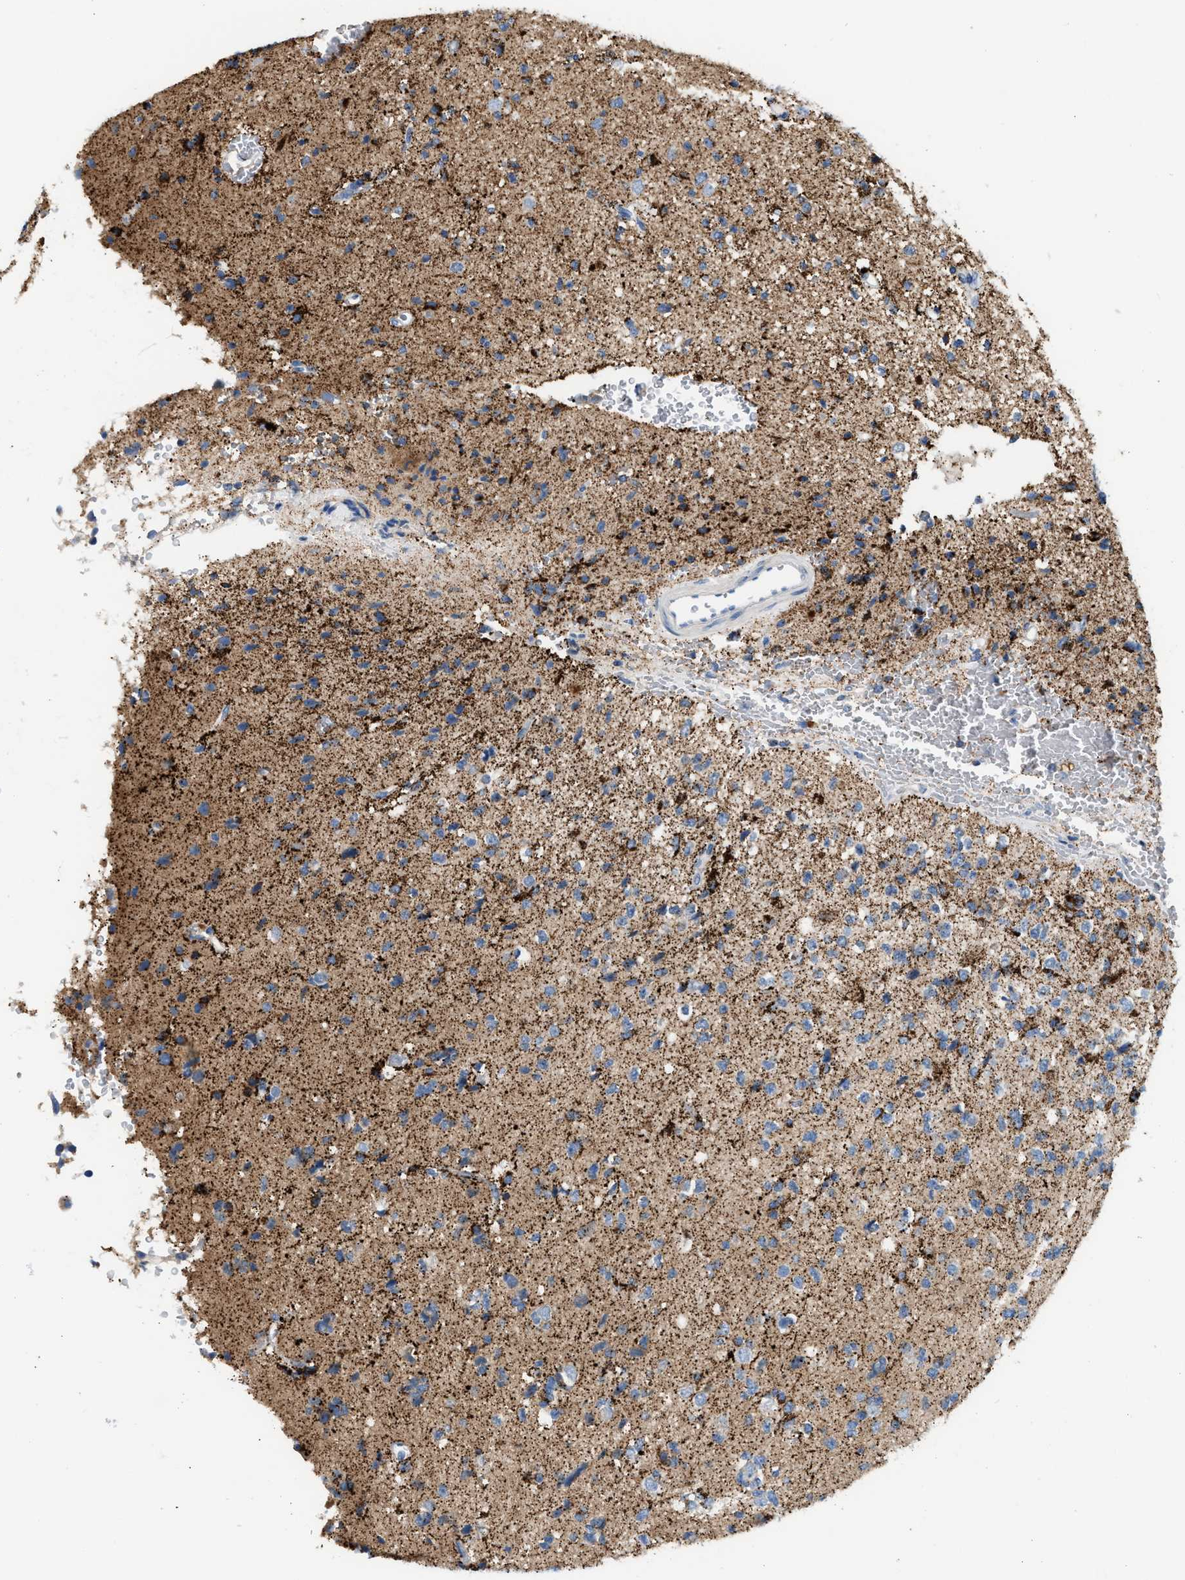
{"staining": {"intensity": "moderate", "quantity": "25%-75%", "location": "cytoplasmic/membranous"}, "tissue": "glioma", "cell_type": "Tumor cells", "image_type": "cancer", "snomed": [{"axis": "morphology", "description": "Glioma, malignant, High grade"}, {"axis": "topography", "description": "pancreas cauda"}], "caption": "Immunohistochemistry (IHC) (DAB) staining of human glioma demonstrates moderate cytoplasmic/membranous protein positivity in approximately 25%-75% of tumor cells.", "gene": "JADE1", "patient": {"sex": "male", "age": 60}}